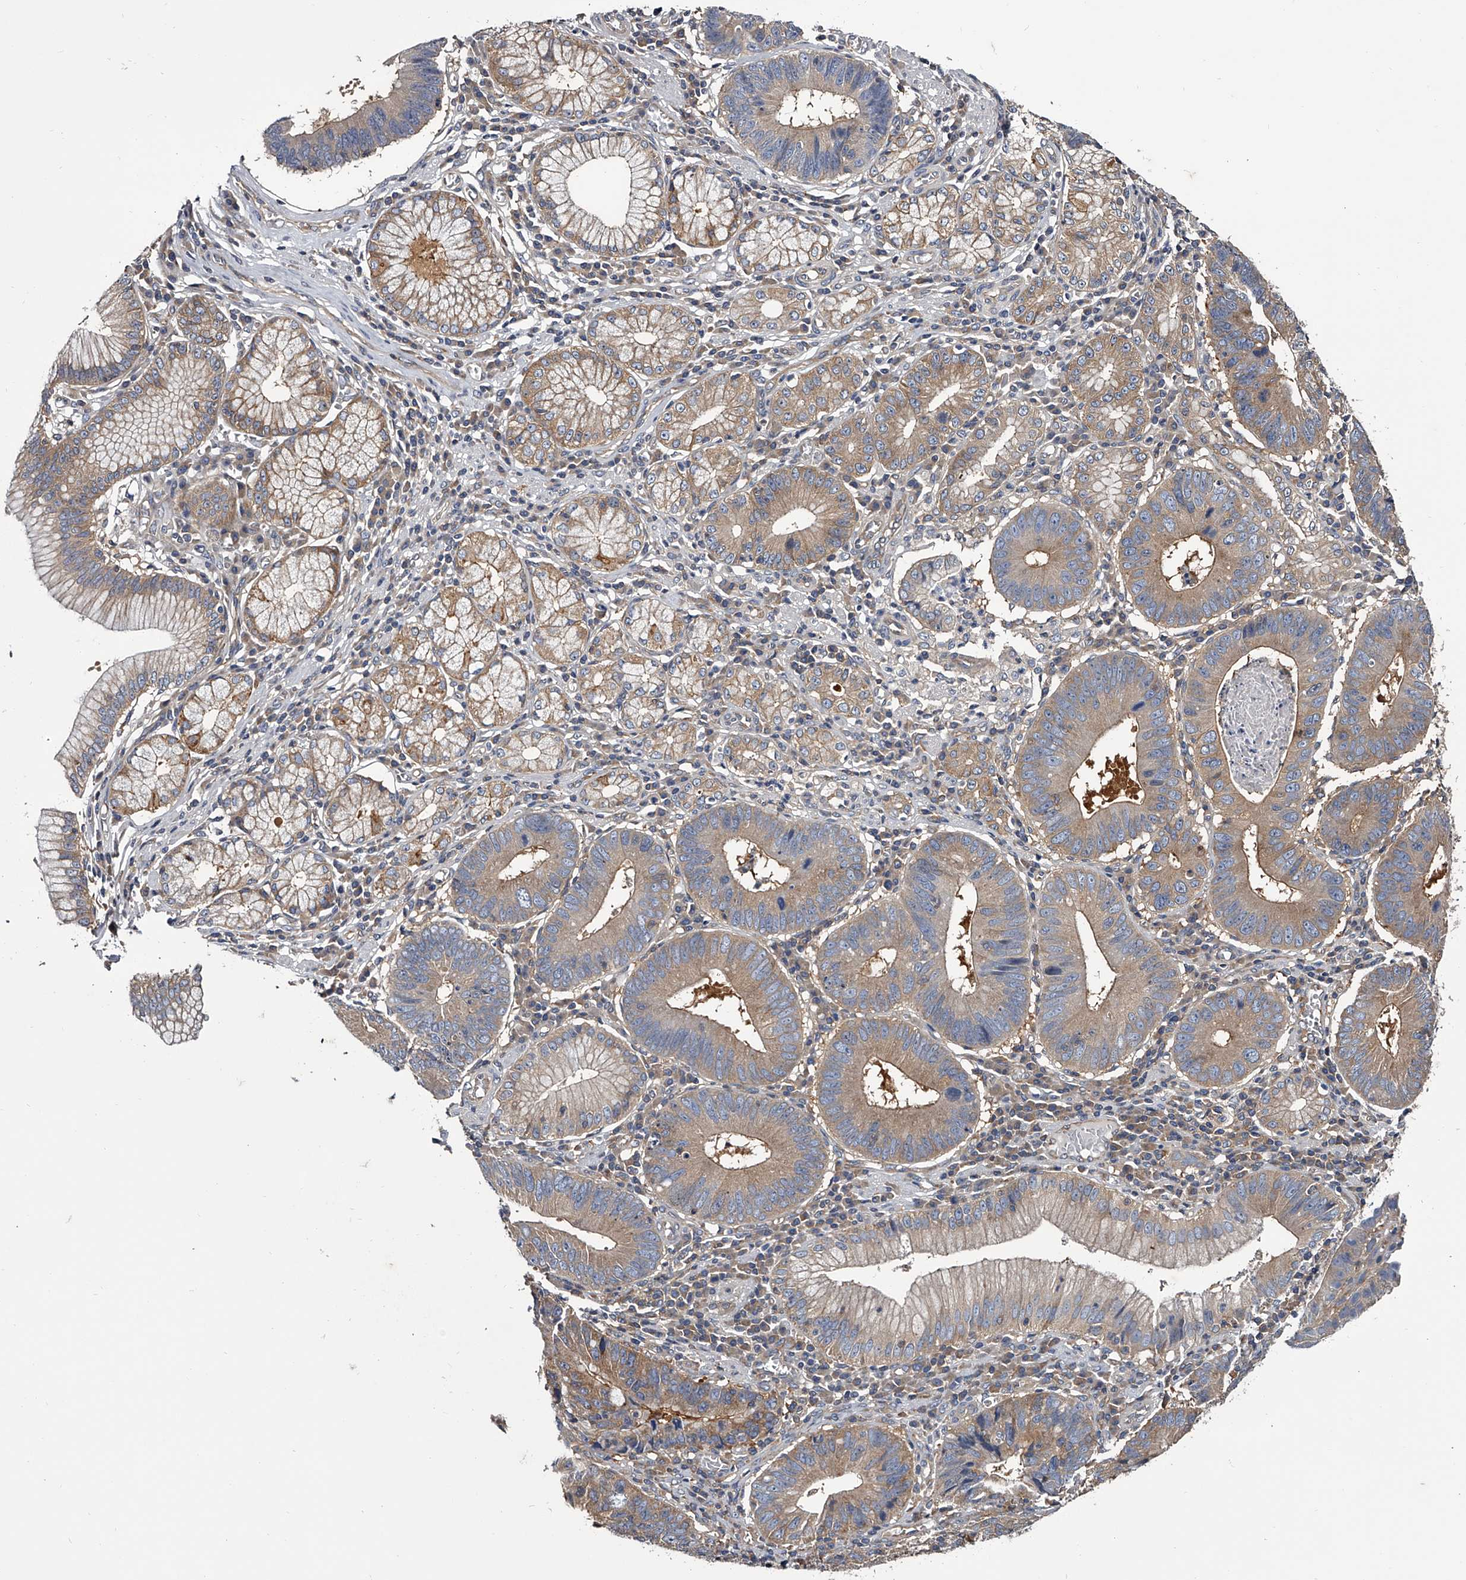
{"staining": {"intensity": "moderate", "quantity": ">75%", "location": "cytoplasmic/membranous"}, "tissue": "stomach cancer", "cell_type": "Tumor cells", "image_type": "cancer", "snomed": [{"axis": "morphology", "description": "Adenocarcinoma, NOS"}, {"axis": "topography", "description": "Stomach"}], "caption": "IHC of adenocarcinoma (stomach) exhibits medium levels of moderate cytoplasmic/membranous staining in approximately >75% of tumor cells.", "gene": "GAPVD1", "patient": {"sex": "male", "age": 59}}